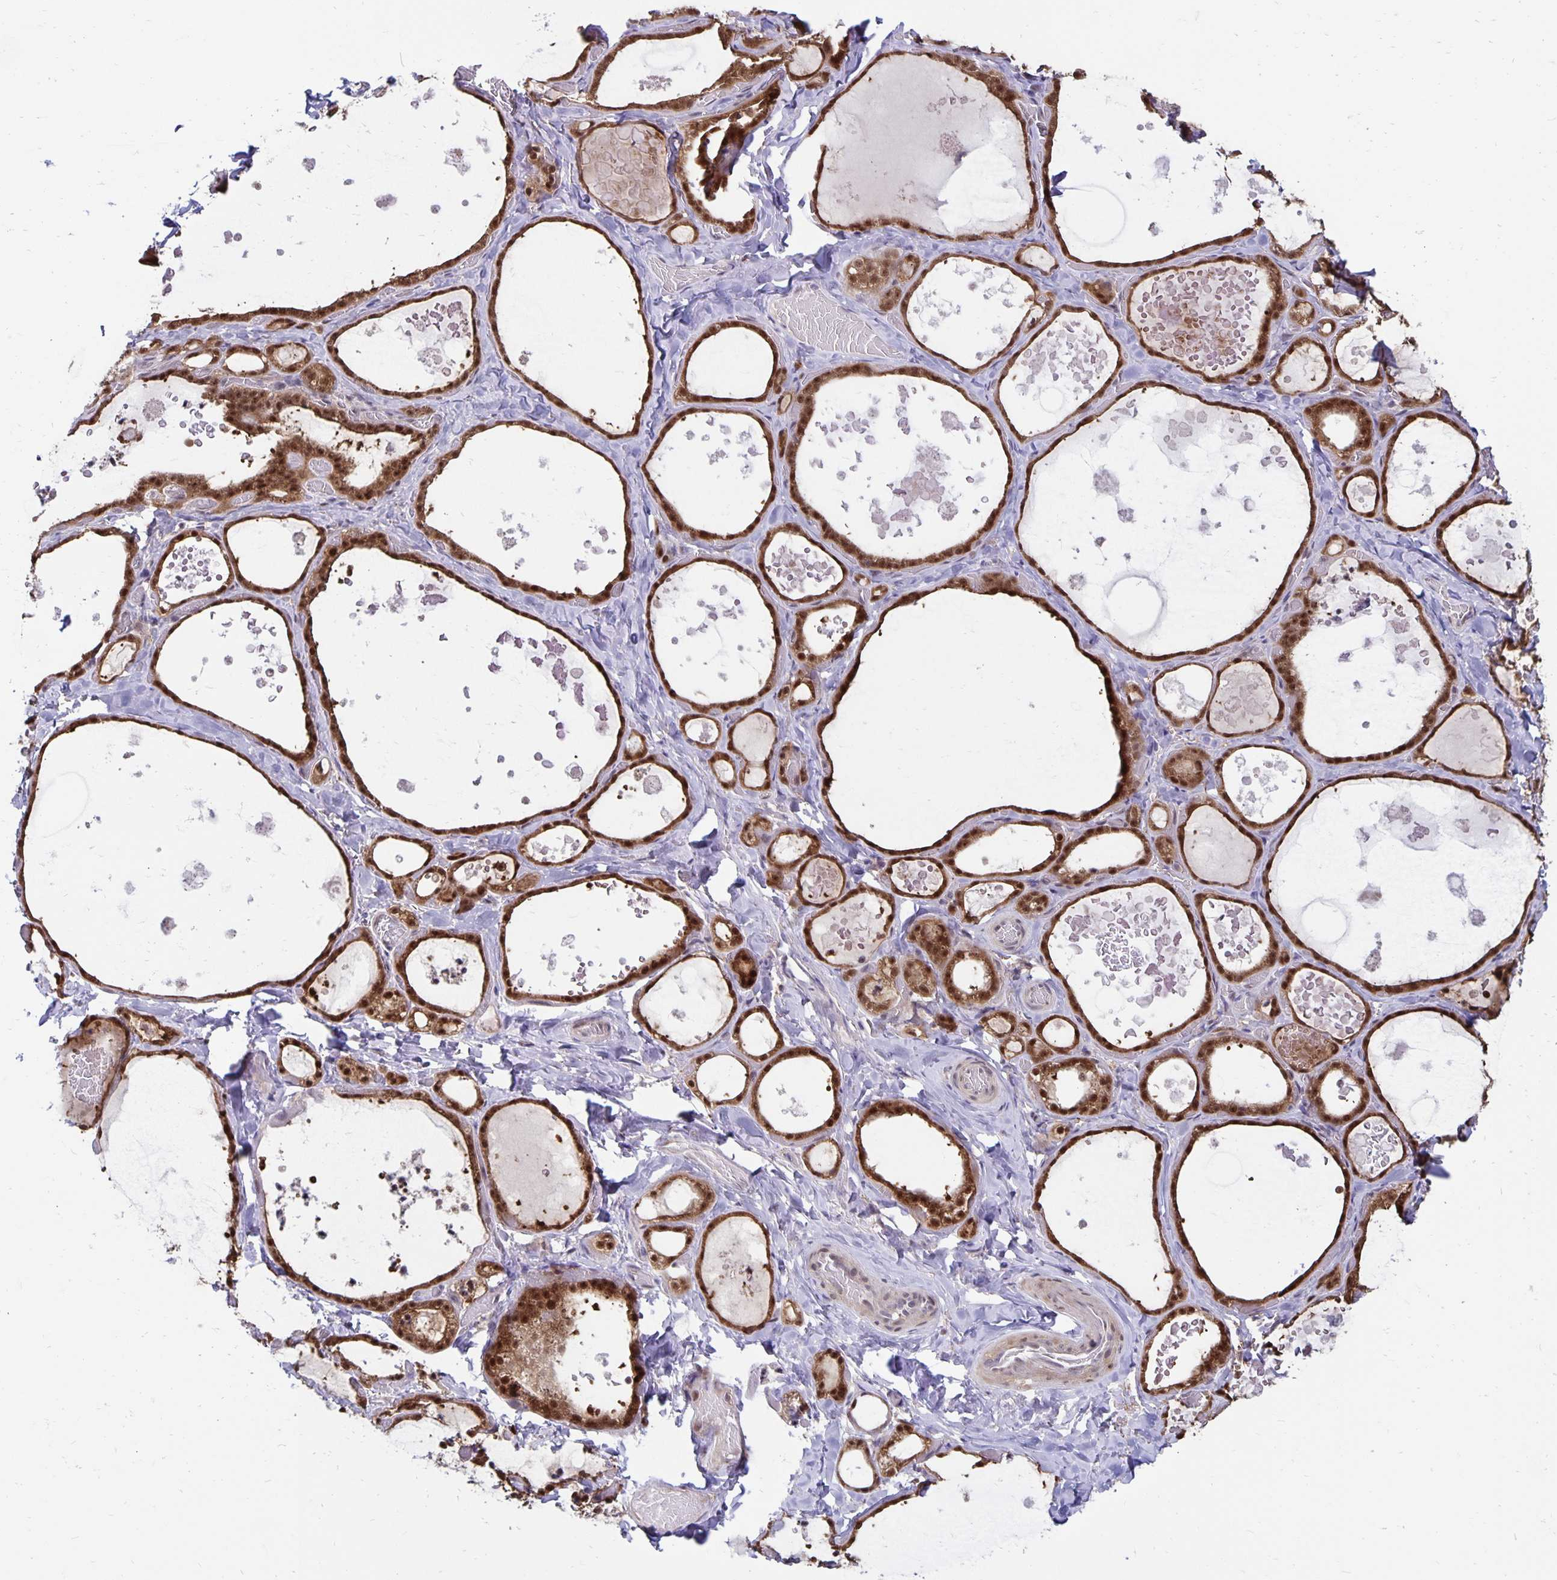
{"staining": {"intensity": "moderate", "quantity": ">75%", "location": "cytoplasmic/membranous,nuclear"}, "tissue": "thyroid gland", "cell_type": "Glandular cells", "image_type": "normal", "snomed": [{"axis": "morphology", "description": "Normal tissue, NOS"}, {"axis": "topography", "description": "Thyroid gland"}], "caption": "Protein expression analysis of unremarkable human thyroid gland reveals moderate cytoplasmic/membranous,nuclear expression in approximately >75% of glandular cells. (Brightfield microscopy of DAB IHC at high magnification).", "gene": "EXOC6B", "patient": {"sex": "female", "age": 56}}